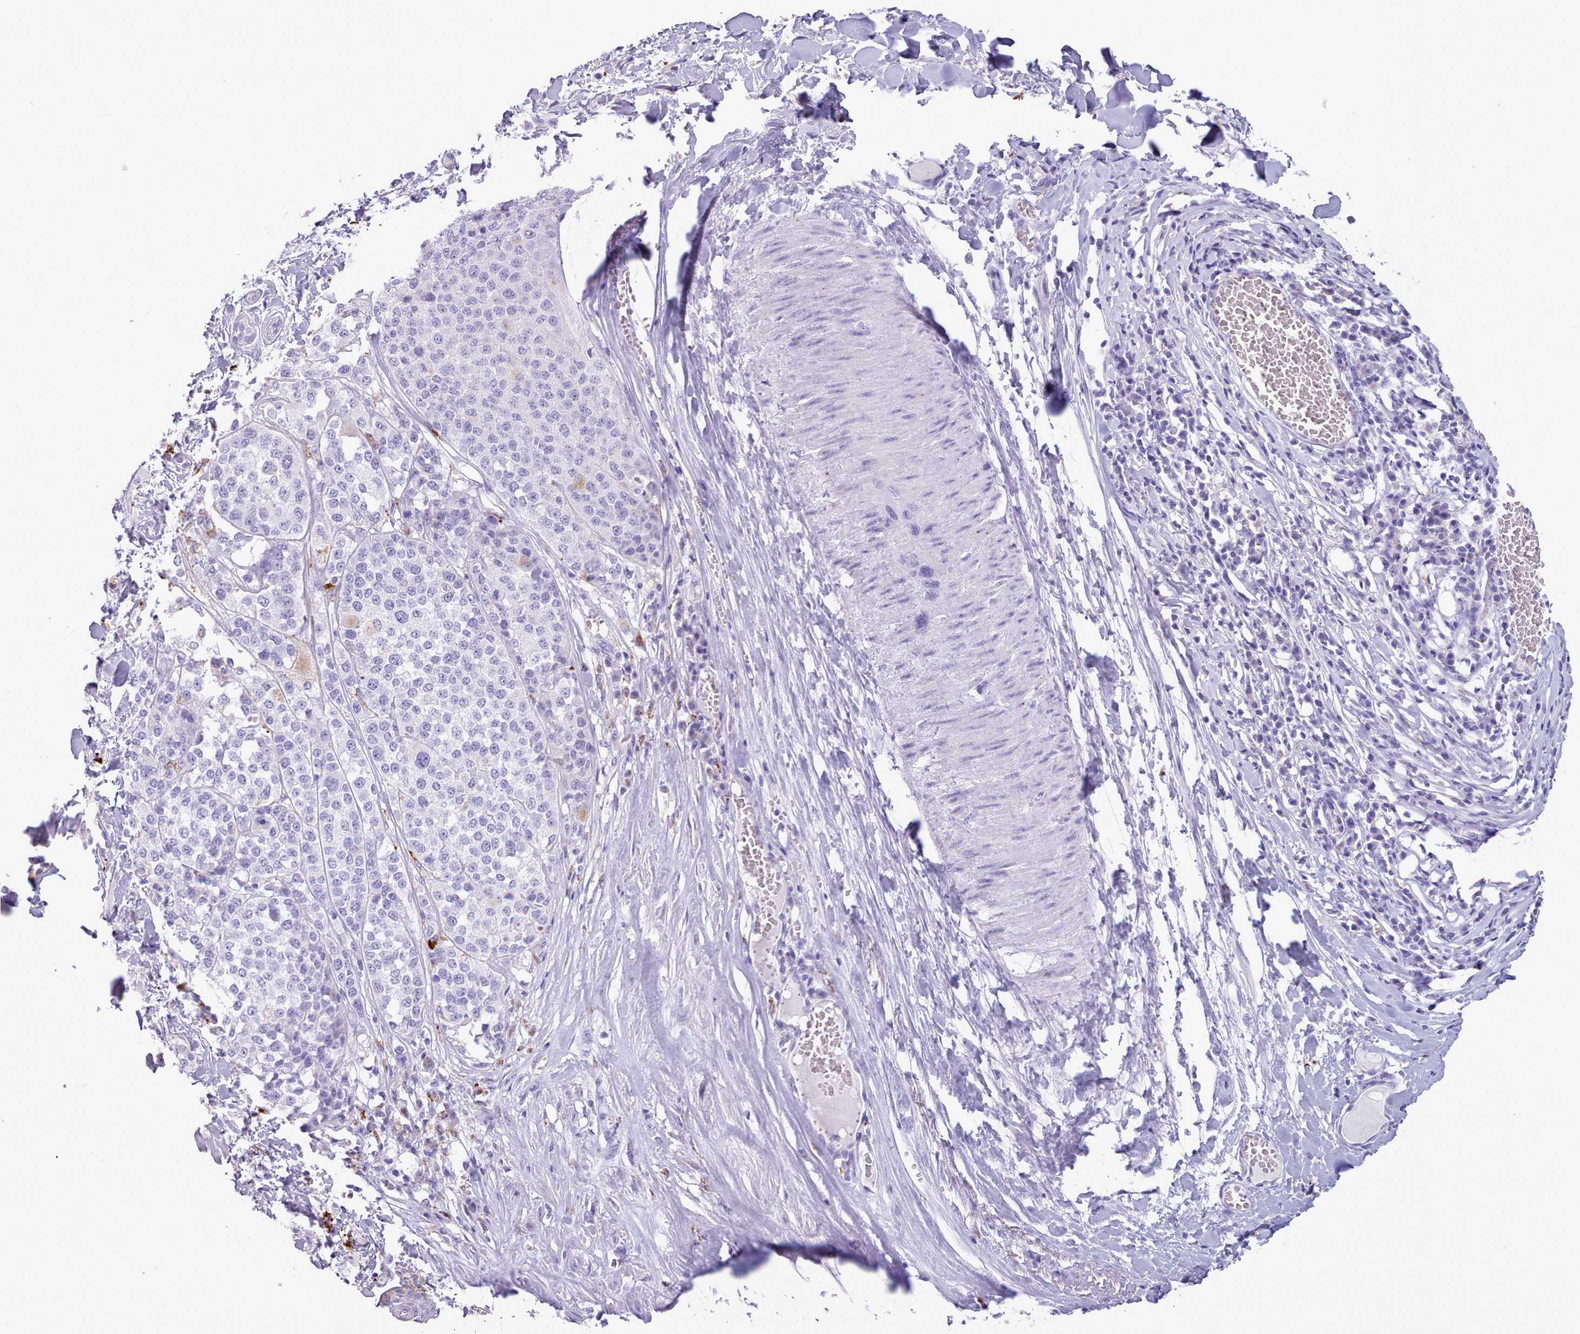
{"staining": {"intensity": "negative", "quantity": "none", "location": "none"}, "tissue": "melanoma", "cell_type": "Tumor cells", "image_type": "cancer", "snomed": [{"axis": "morphology", "description": "Malignant melanoma, Metastatic site"}, {"axis": "topography", "description": "Lymph node"}], "caption": "Melanoma stained for a protein using immunohistochemistry (IHC) demonstrates no expression tumor cells.", "gene": "GAA", "patient": {"sex": "male", "age": 44}}